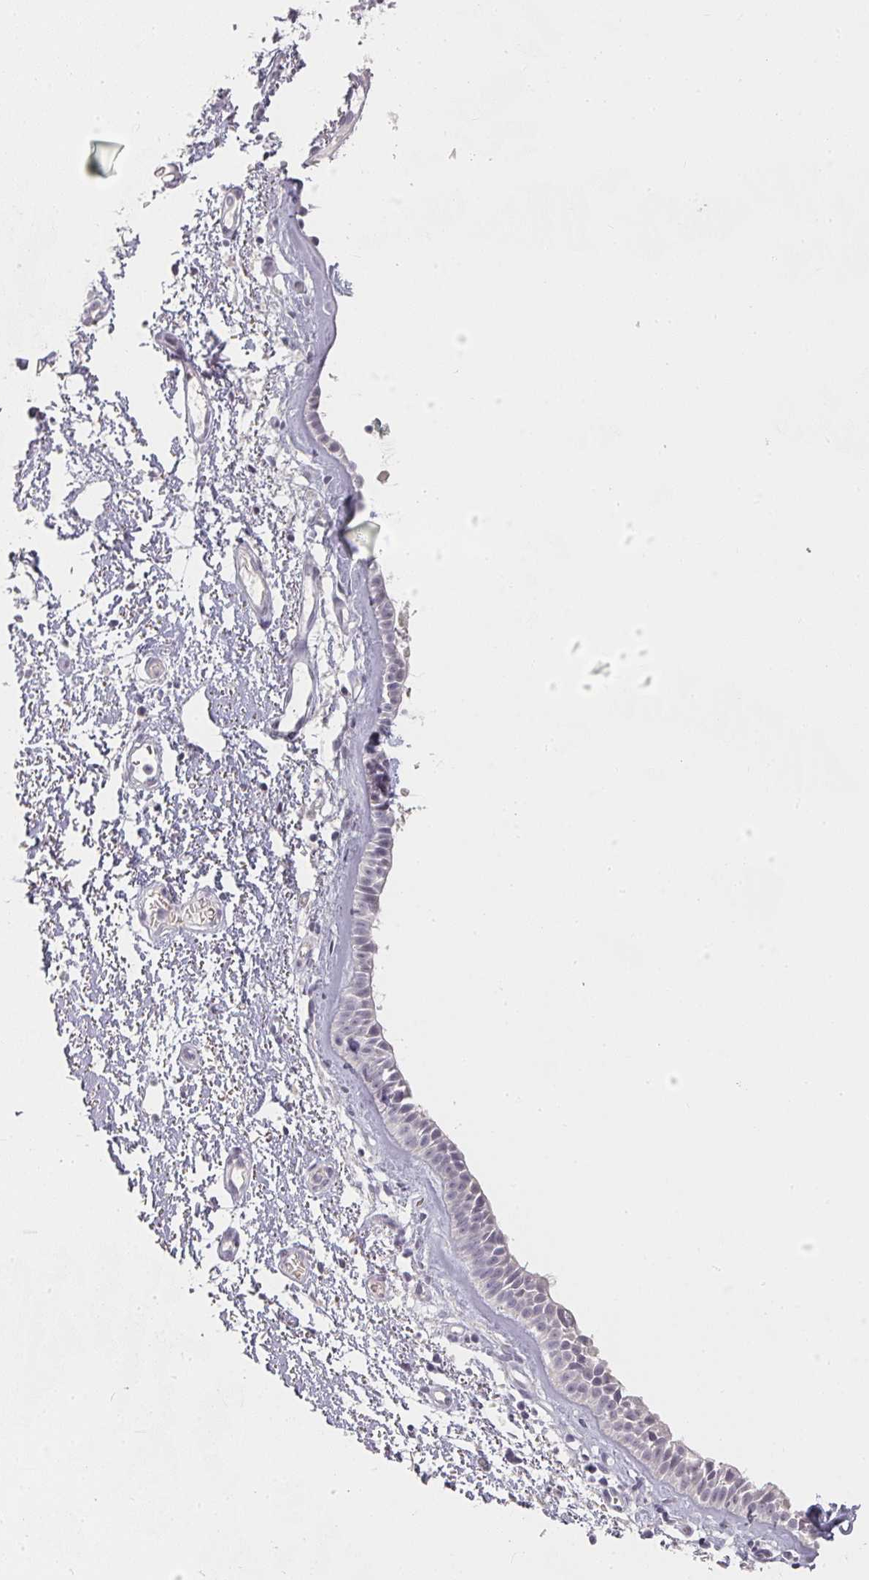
{"staining": {"intensity": "negative", "quantity": "none", "location": "none"}, "tissue": "nasopharynx", "cell_type": "Respiratory epithelial cells", "image_type": "normal", "snomed": [{"axis": "morphology", "description": "Normal tissue, NOS"}, {"axis": "topography", "description": "Cartilage tissue"}, {"axis": "topography", "description": "Nasopharynx"}], "caption": "Immunohistochemistry image of normal human nasopharynx stained for a protein (brown), which reveals no positivity in respiratory epithelial cells. The staining is performed using DAB brown chromogen with nuclei counter-stained in using hematoxylin.", "gene": "SHISA2", "patient": {"sex": "male", "age": 56}}